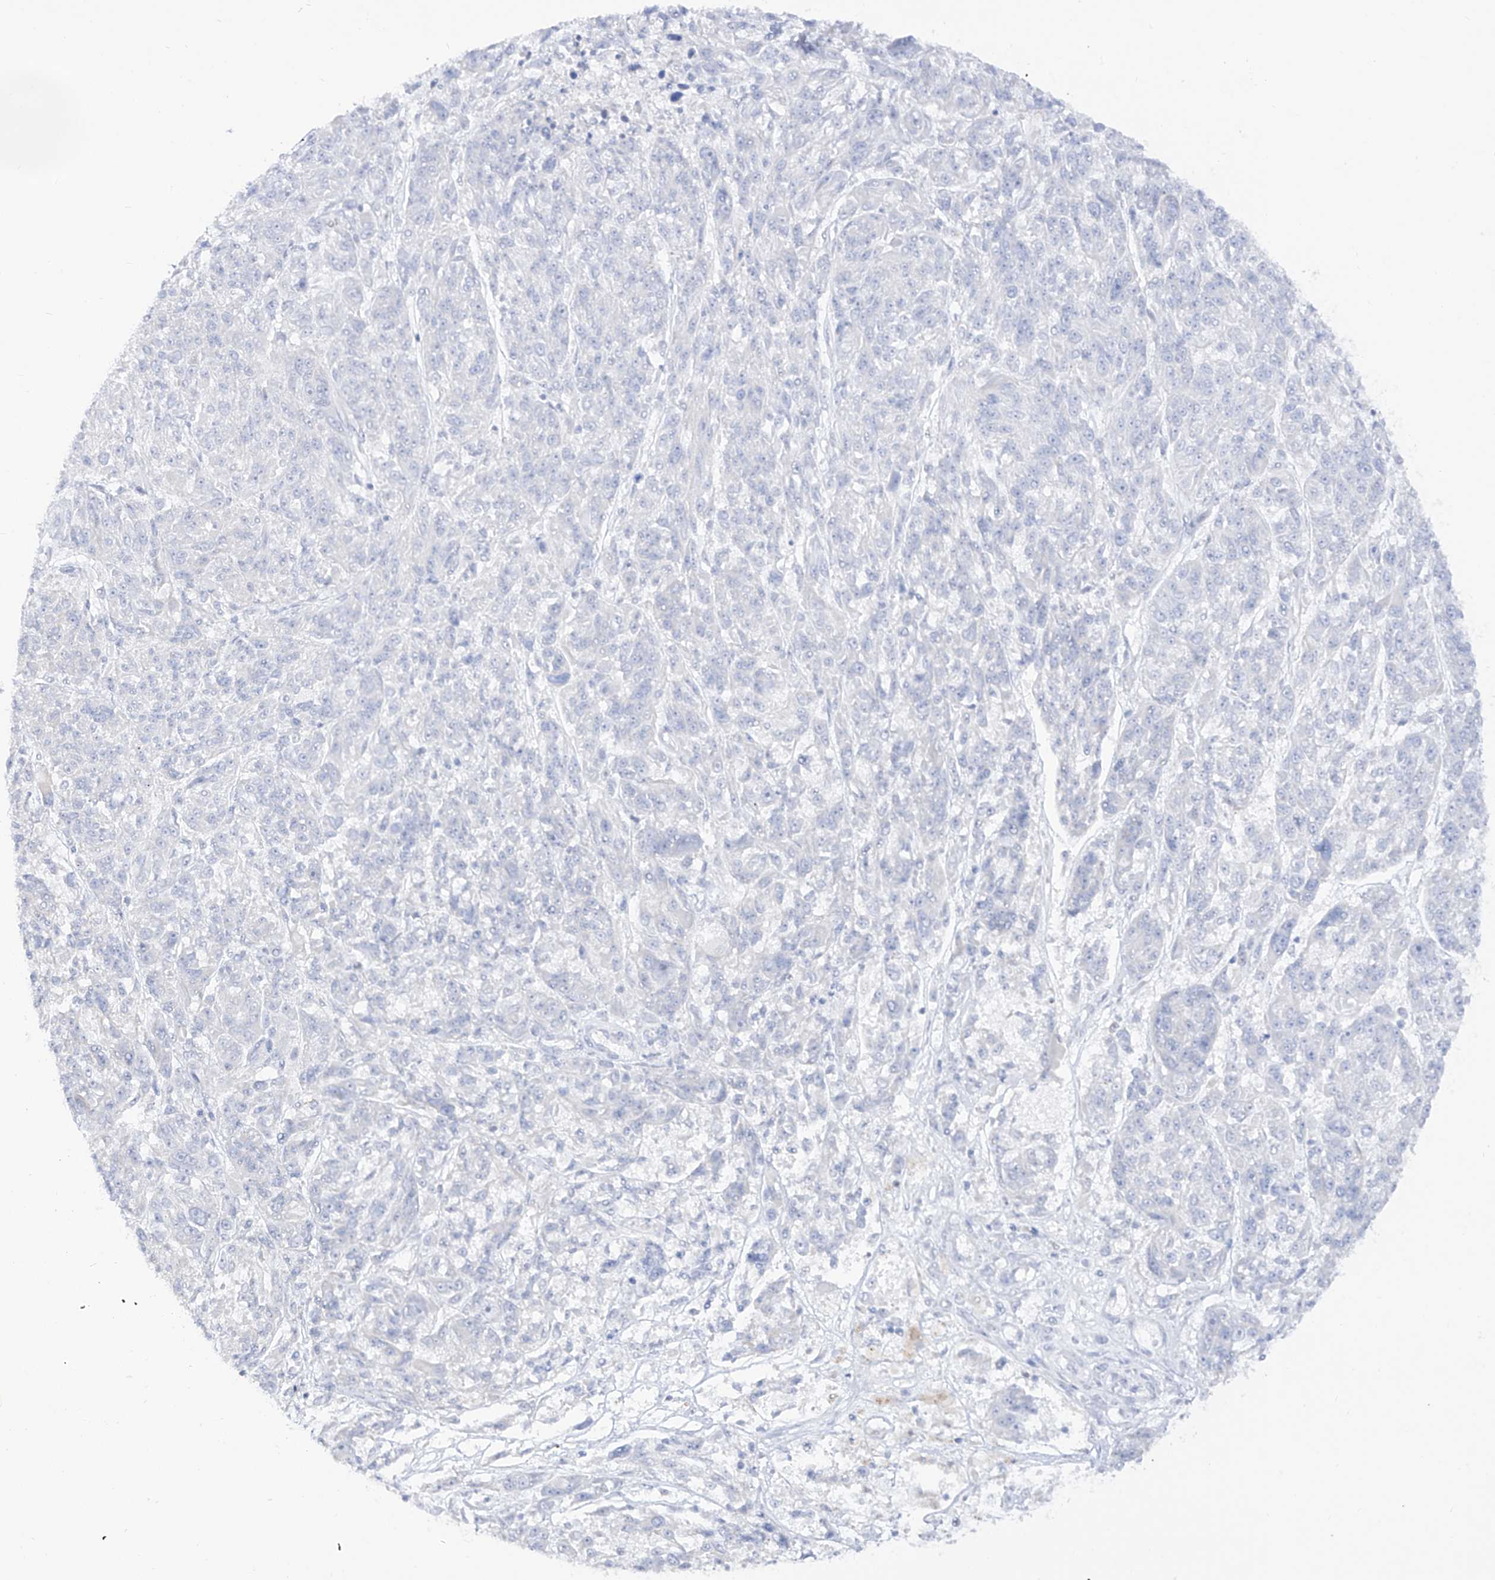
{"staining": {"intensity": "negative", "quantity": "none", "location": "none"}, "tissue": "melanoma", "cell_type": "Tumor cells", "image_type": "cancer", "snomed": [{"axis": "morphology", "description": "Malignant melanoma, NOS"}, {"axis": "topography", "description": "Skin"}], "caption": "Tumor cells are negative for protein expression in human malignant melanoma. (Stains: DAB (3,3'-diaminobenzidine) immunohistochemistry with hematoxylin counter stain, Microscopy: brightfield microscopy at high magnification).", "gene": "DMKN", "patient": {"sex": "male", "age": 53}}